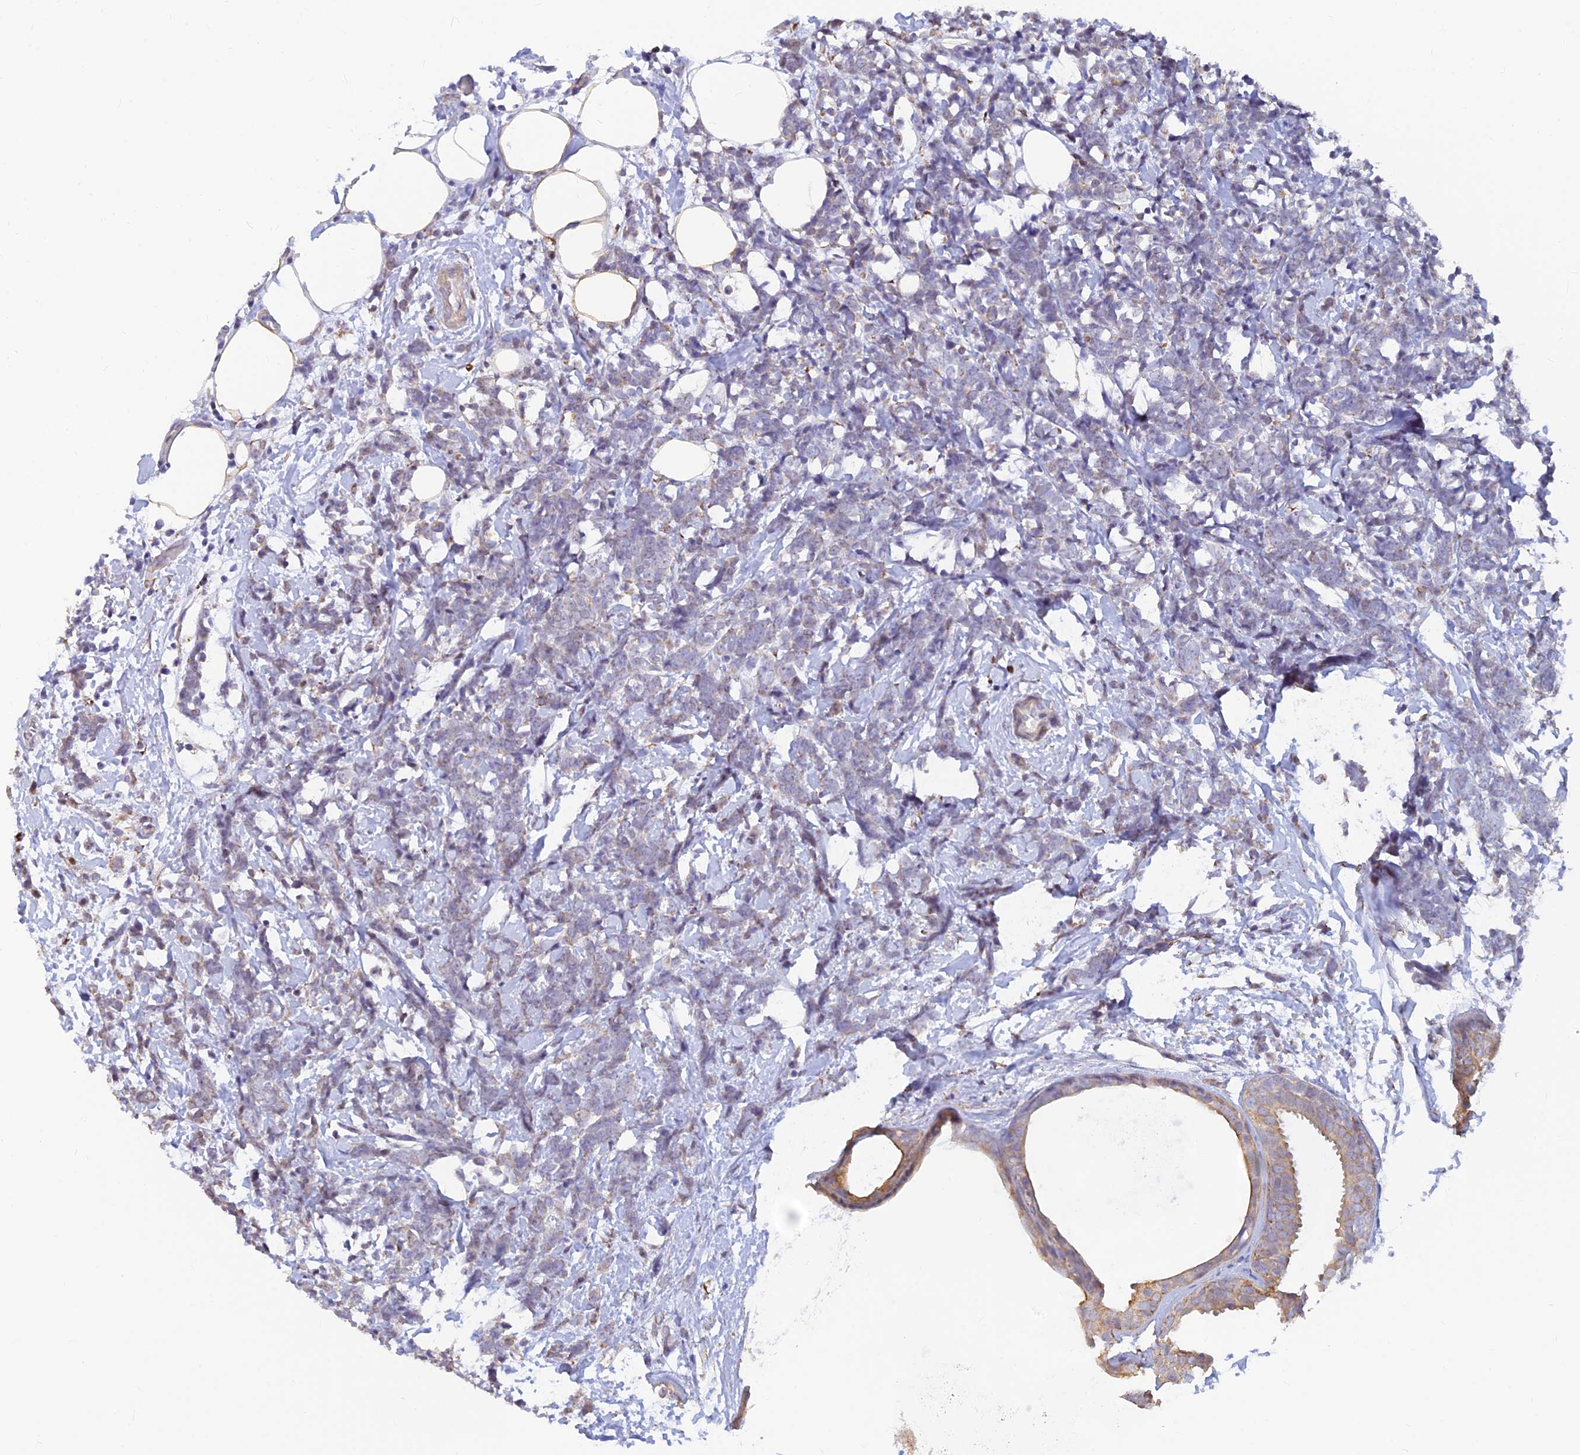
{"staining": {"intensity": "weak", "quantity": "<25%", "location": "cytoplasmic/membranous"}, "tissue": "breast cancer", "cell_type": "Tumor cells", "image_type": "cancer", "snomed": [{"axis": "morphology", "description": "Lobular carcinoma"}, {"axis": "topography", "description": "Breast"}], "caption": "Immunohistochemistry of breast lobular carcinoma reveals no expression in tumor cells.", "gene": "ALDH1L2", "patient": {"sex": "female", "age": 58}}